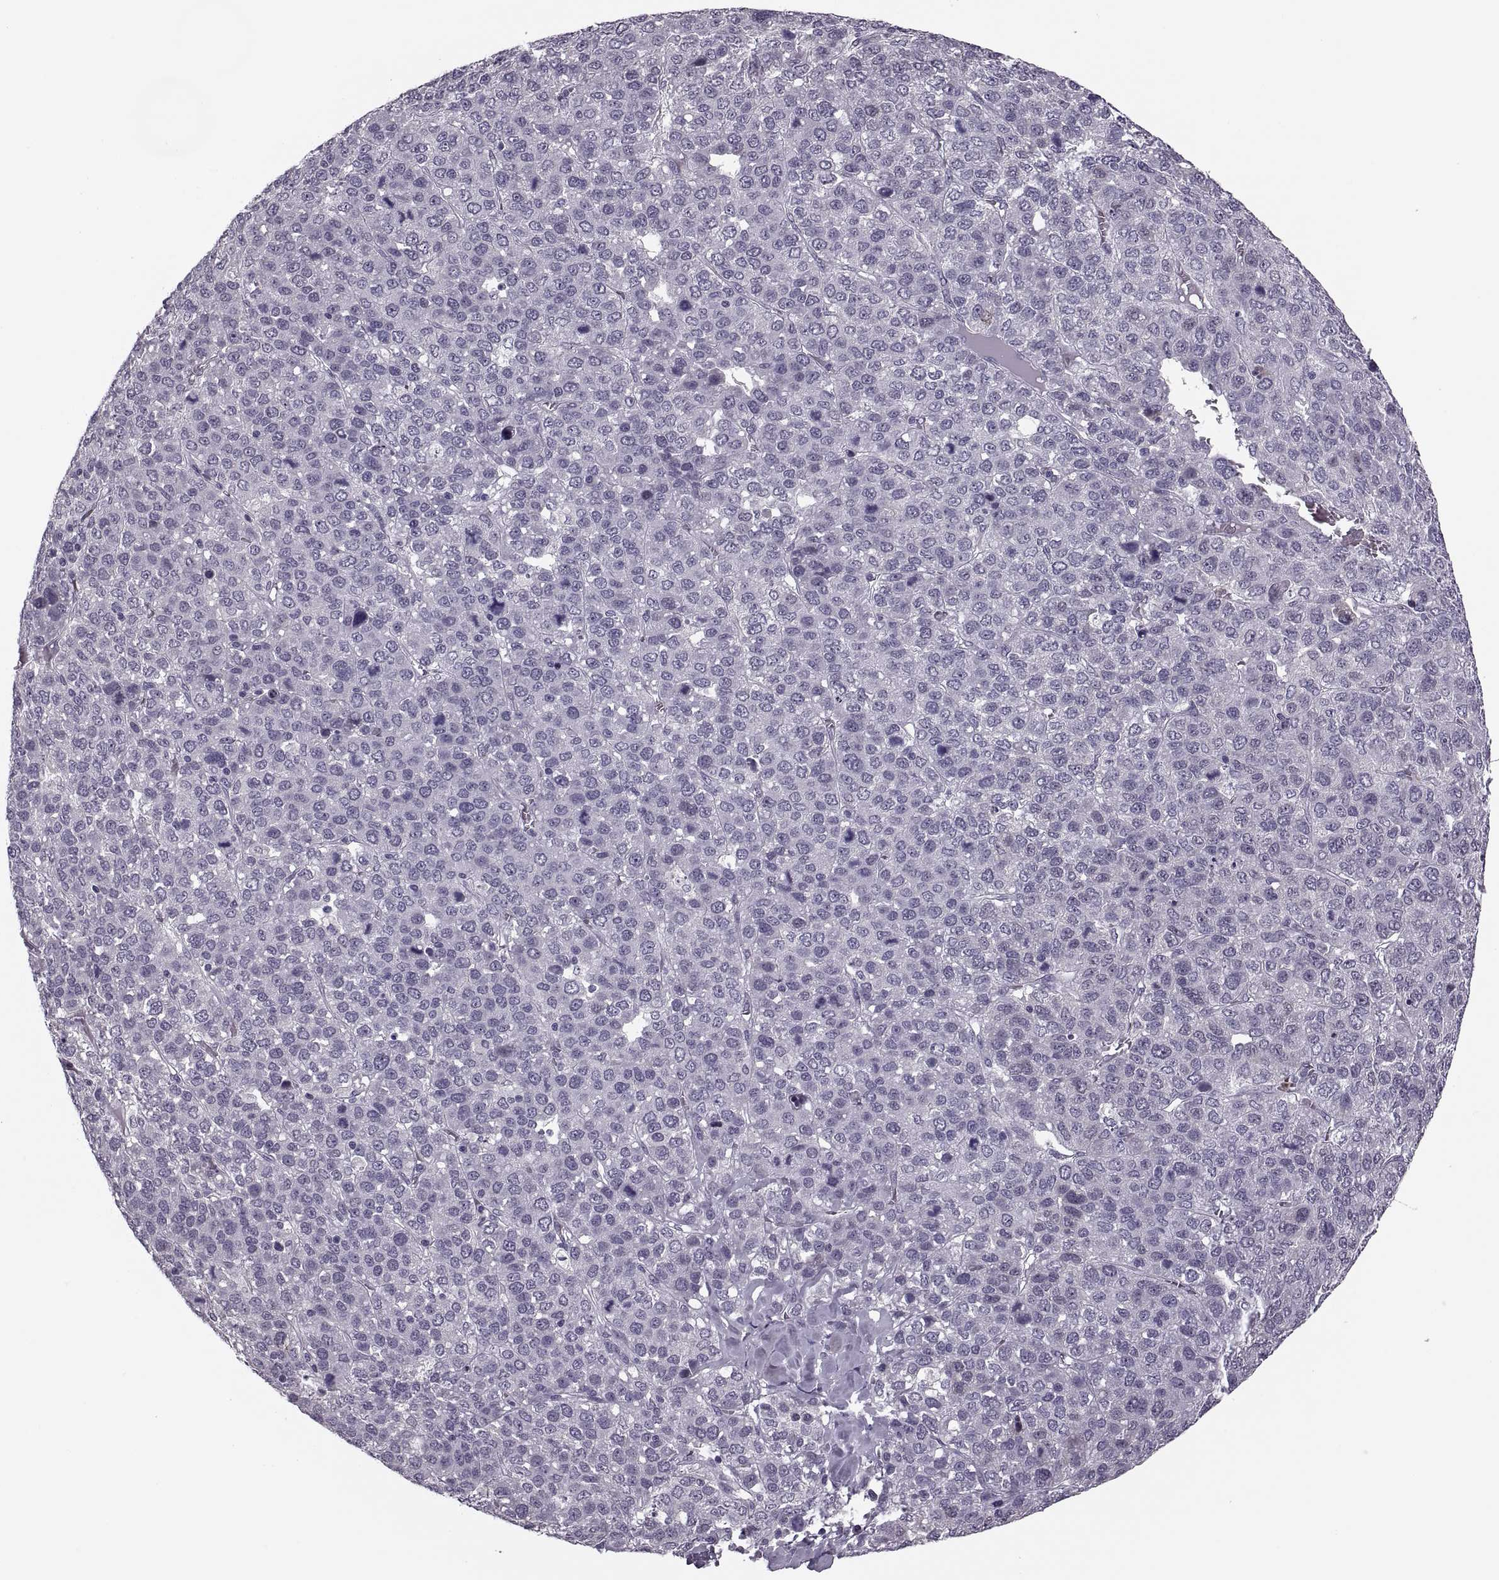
{"staining": {"intensity": "negative", "quantity": "none", "location": "none"}, "tissue": "liver cancer", "cell_type": "Tumor cells", "image_type": "cancer", "snomed": [{"axis": "morphology", "description": "Carcinoma, Hepatocellular, NOS"}, {"axis": "topography", "description": "Liver"}], "caption": "Tumor cells show no significant protein positivity in liver cancer (hepatocellular carcinoma).", "gene": "PAGE5", "patient": {"sex": "male", "age": 69}}